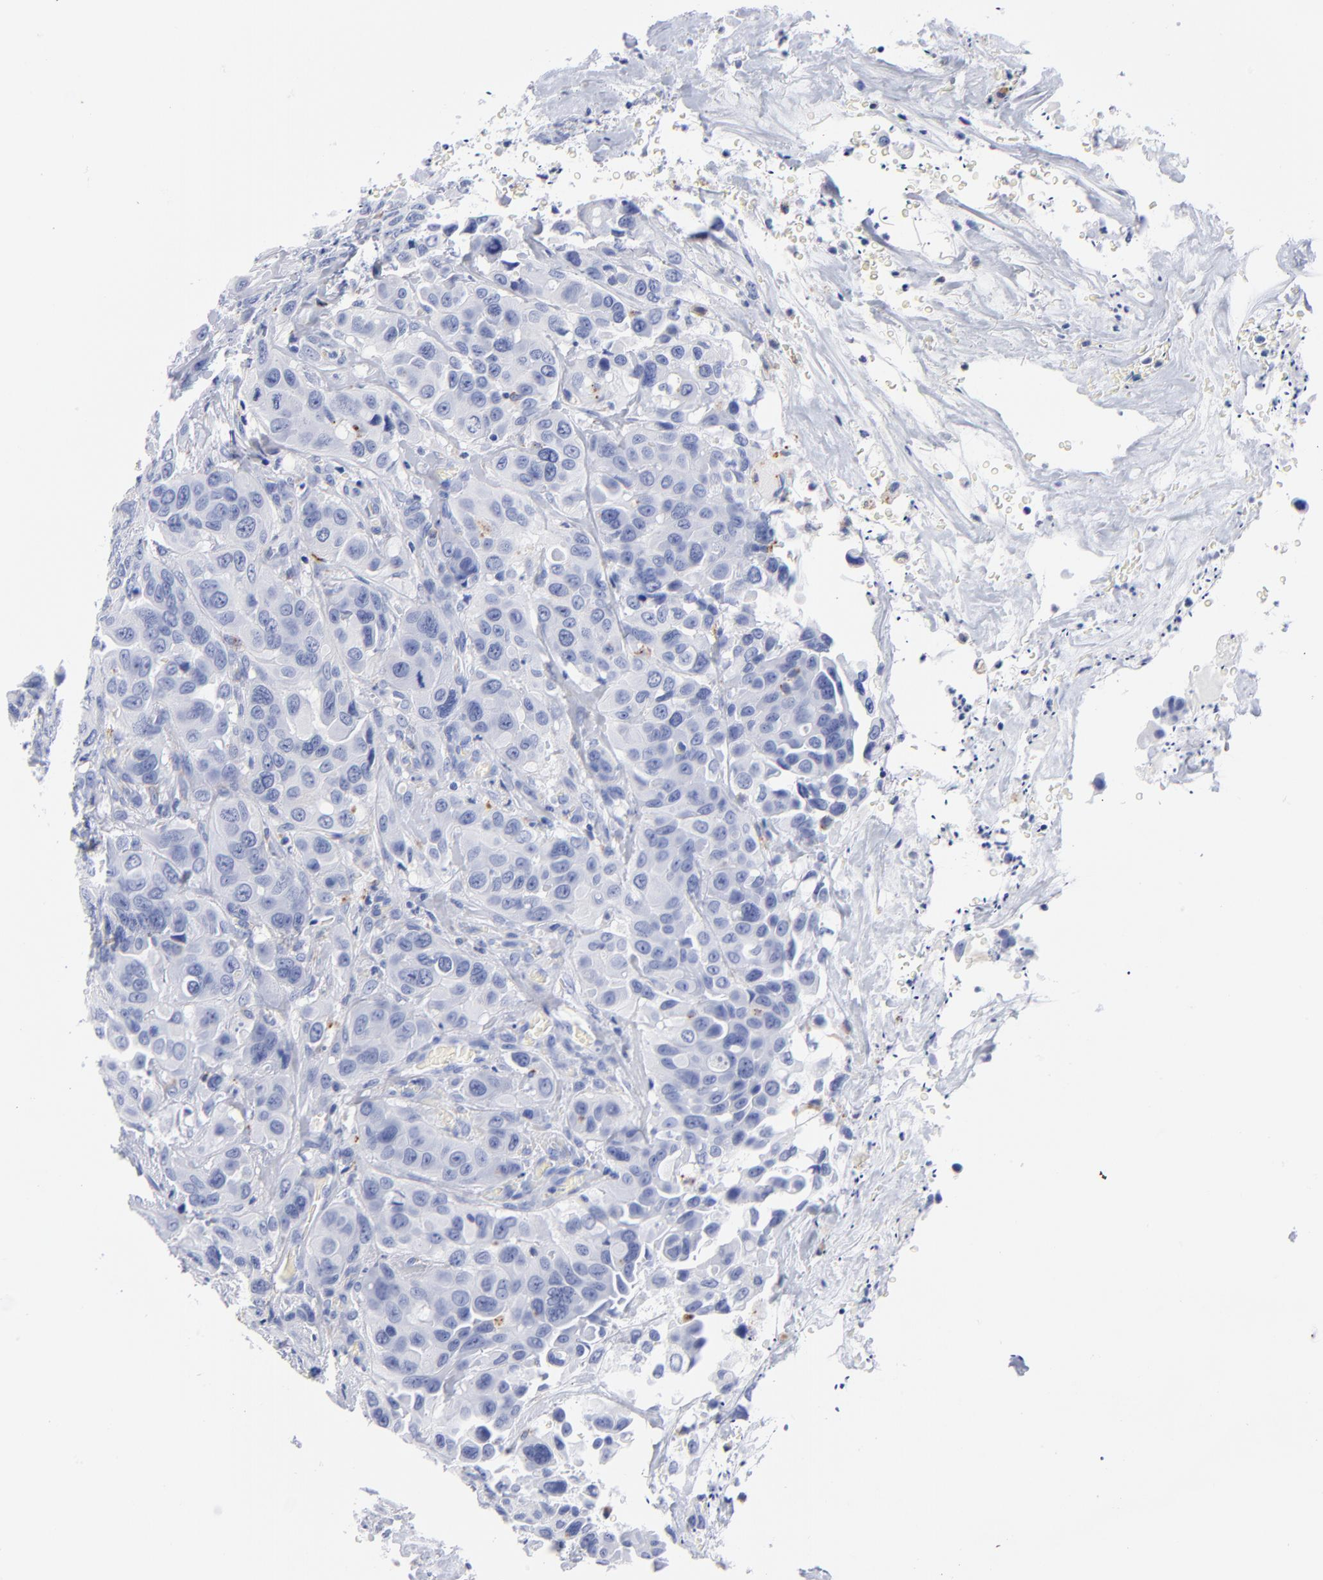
{"staining": {"intensity": "moderate", "quantity": "<25%", "location": "cytoplasmic/membranous"}, "tissue": "urothelial cancer", "cell_type": "Tumor cells", "image_type": "cancer", "snomed": [{"axis": "morphology", "description": "Urothelial carcinoma, High grade"}, {"axis": "topography", "description": "Urinary bladder"}], "caption": "Urothelial cancer stained for a protein exhibits moderate cytoplasmic/membranous positivity in tumor cells.", "gene": "CPVL", "patient": {"sex": "male", "age": 73}}